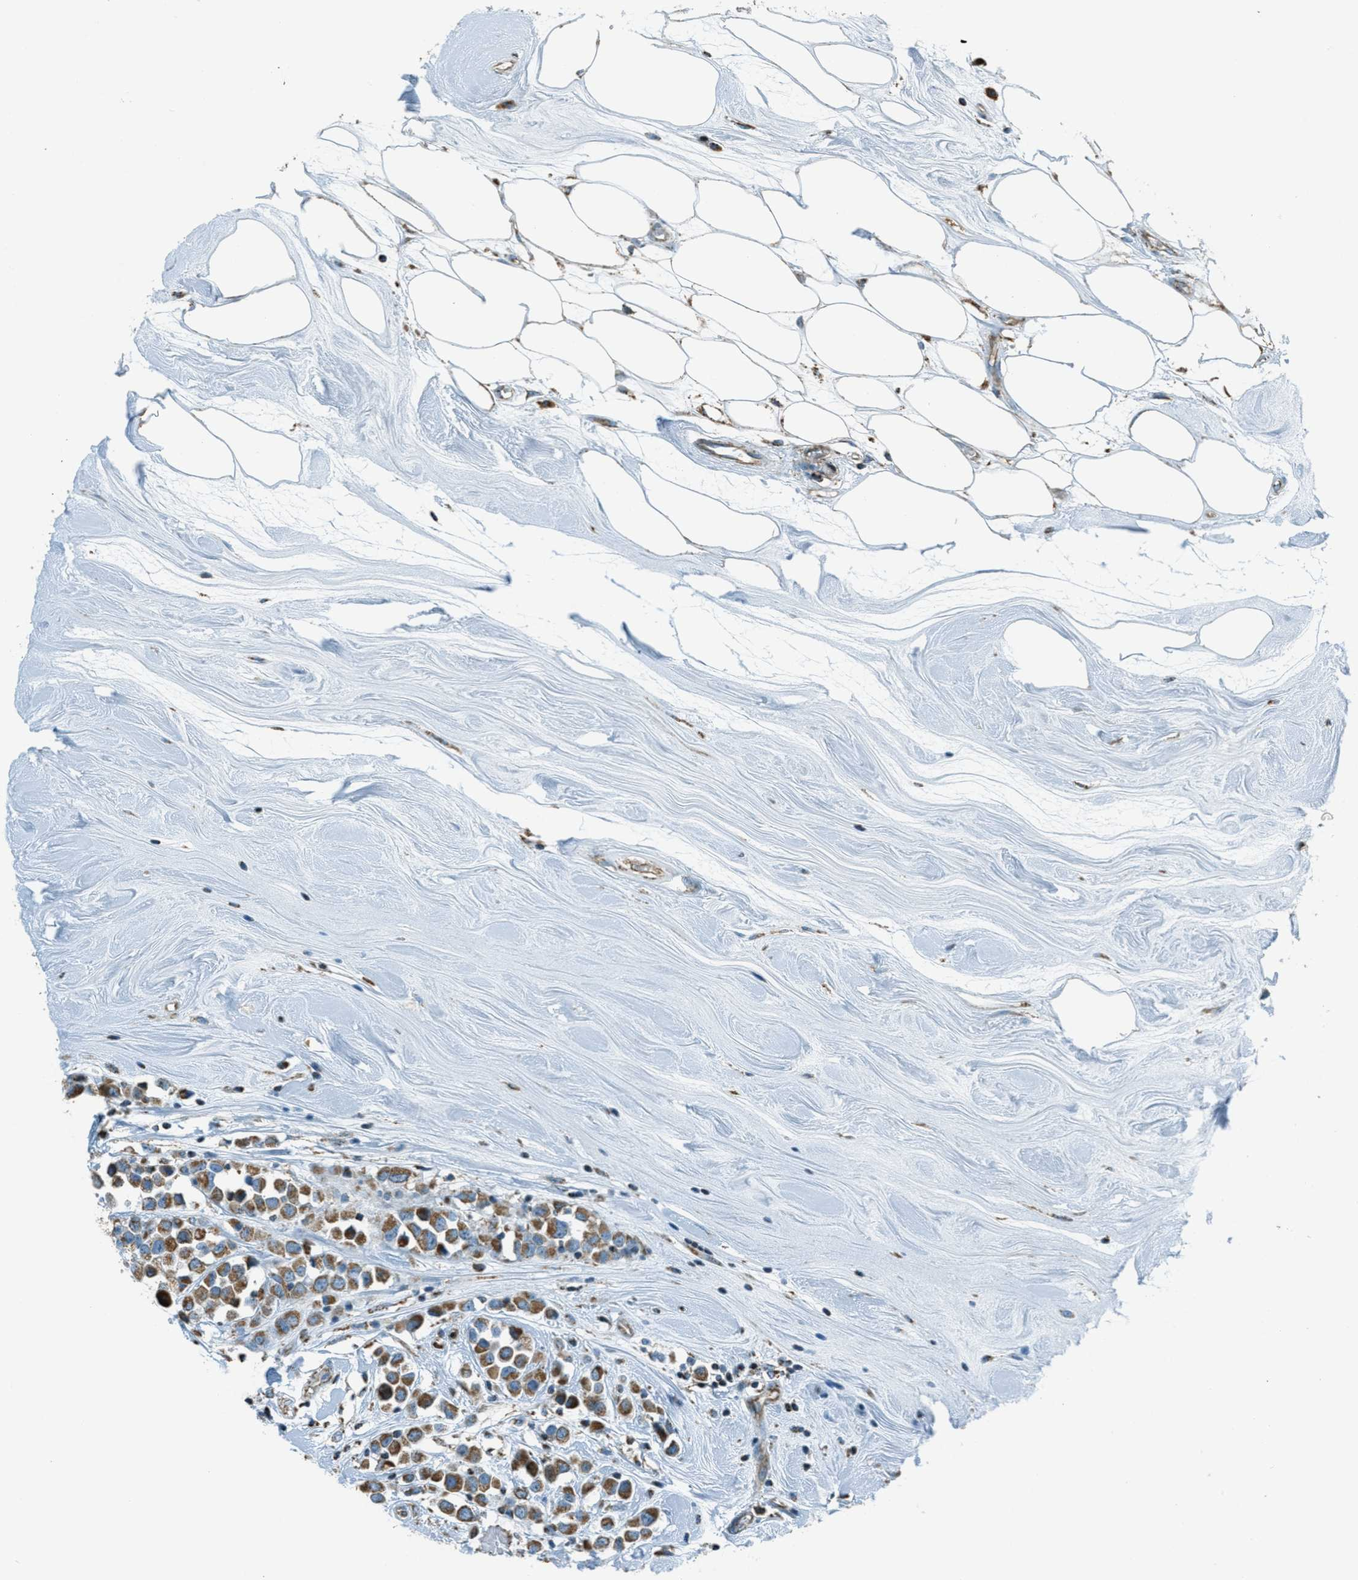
{"staining": {"intensity": "moderate", "quantity": ">75%", "location": "cytoplasmic/membranous"}, "tissue": "breast cancer", "cell_type": "Tumor cells", "image_type": "cancer", "snomed": [{"axis": "morphology", "description": "Duct carcinoma"}, {"axis": "topography", "description": "Breast"}], "caption": "Breast intraductal carcinoma stained for a protein (brown) shows moderate cytoplasmic/membranous positive staining in approximately >75% of tumor cells.", "gene": "CHST15", "patient": {"sex": "female", "age": 61}}